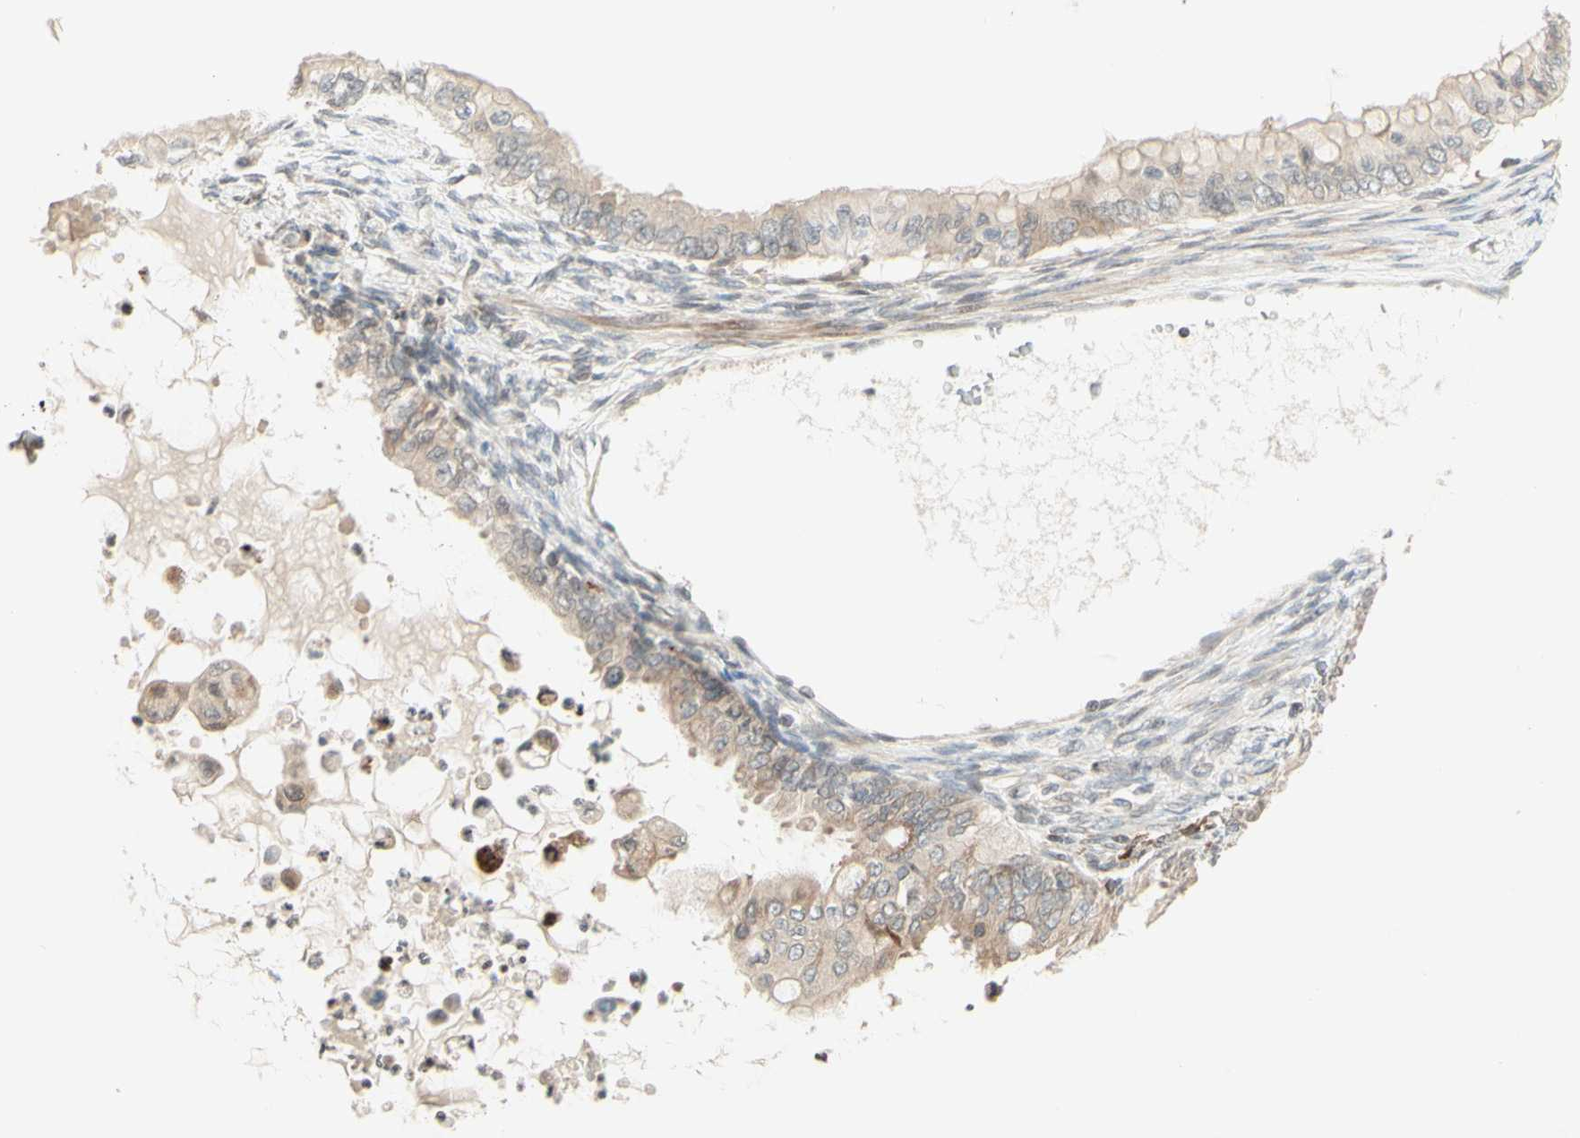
{"staining": {"intensity": "weak", "quantity": ">75%", "location": "cytoplasmic/membranous"}, "tissue": "ovarian cancer", "cell_type": "Tumor cells", "image_type": "cancer", "snomed": [{"axis": "morphology", "description": "Cystadenocarcinoma, mucinous, NOS"}, {"axis": "topography", "description": "Ovary"}], "caption": "This micrograph reveals ovarian cancer stained with immunohistochemistry to label a protein in brown. The cytoplasmic/membranous of tumor cells show weak positivity for the protein. Nuclei are counter-stained blue.", "gene": "ZW10", "patient": {"sex": "female", "age": 80}}